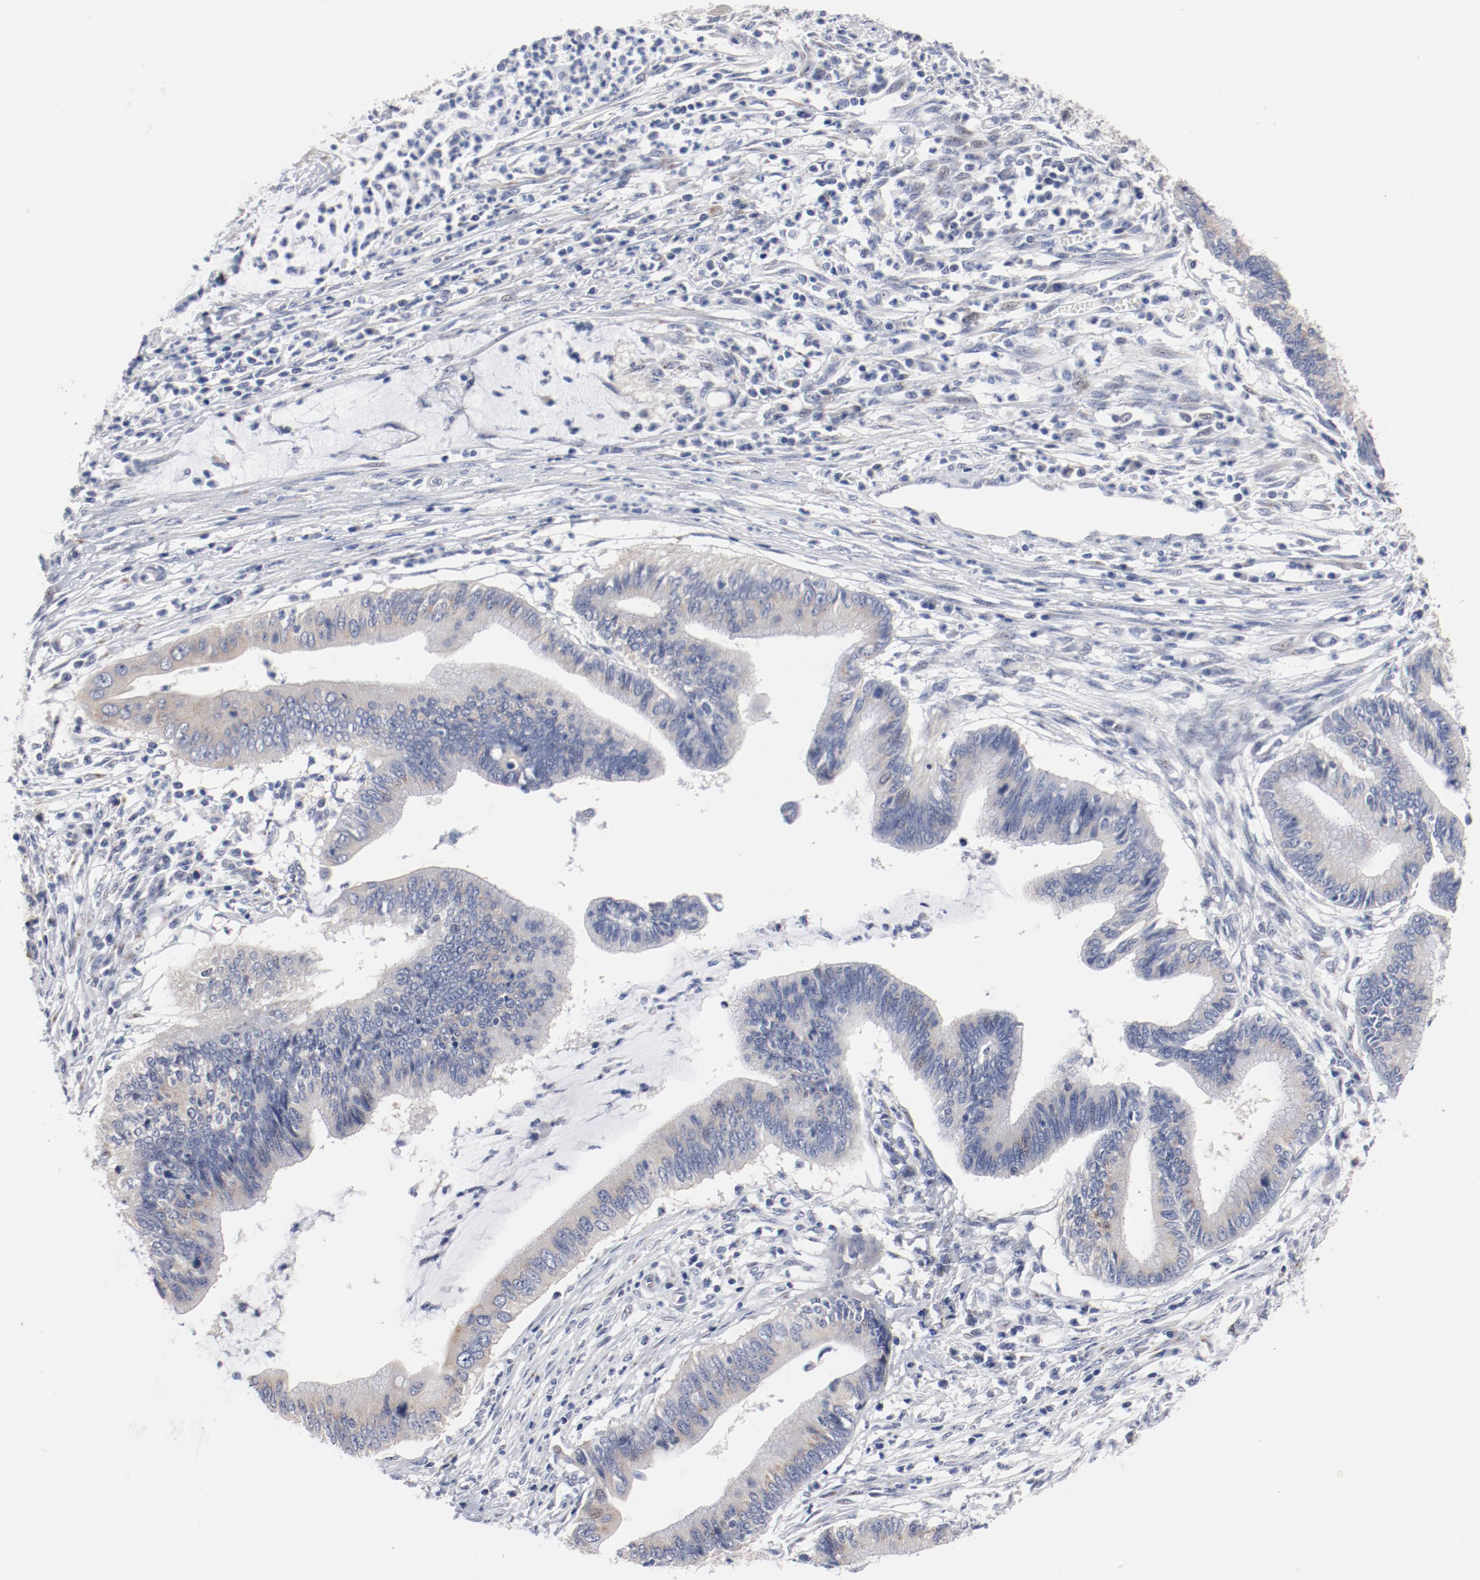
{"staining": {"intensity": "weak", "quantity": "<25%", "location": "cytoplasmic/membranous"}, "tissue": "cervical cancer", "cell_type": "Tumor cells", "image_type": "cancer", "snomed": [{"axis": "morphology", "description": "Adenocarcinoma, NOS"}, {"axis": "topography", "description": "Cervix"}], "caption": "IHC image of human cervical adenocarcinoma stained for a protein (brown), which exhibits no expression in tumor cells. (DAB (3,3'-diaminobenzidine) immunohistochemistry (IHC), high magnification).", "gene": "GPR143", "patient": {"sex": "female", "age": 36}}